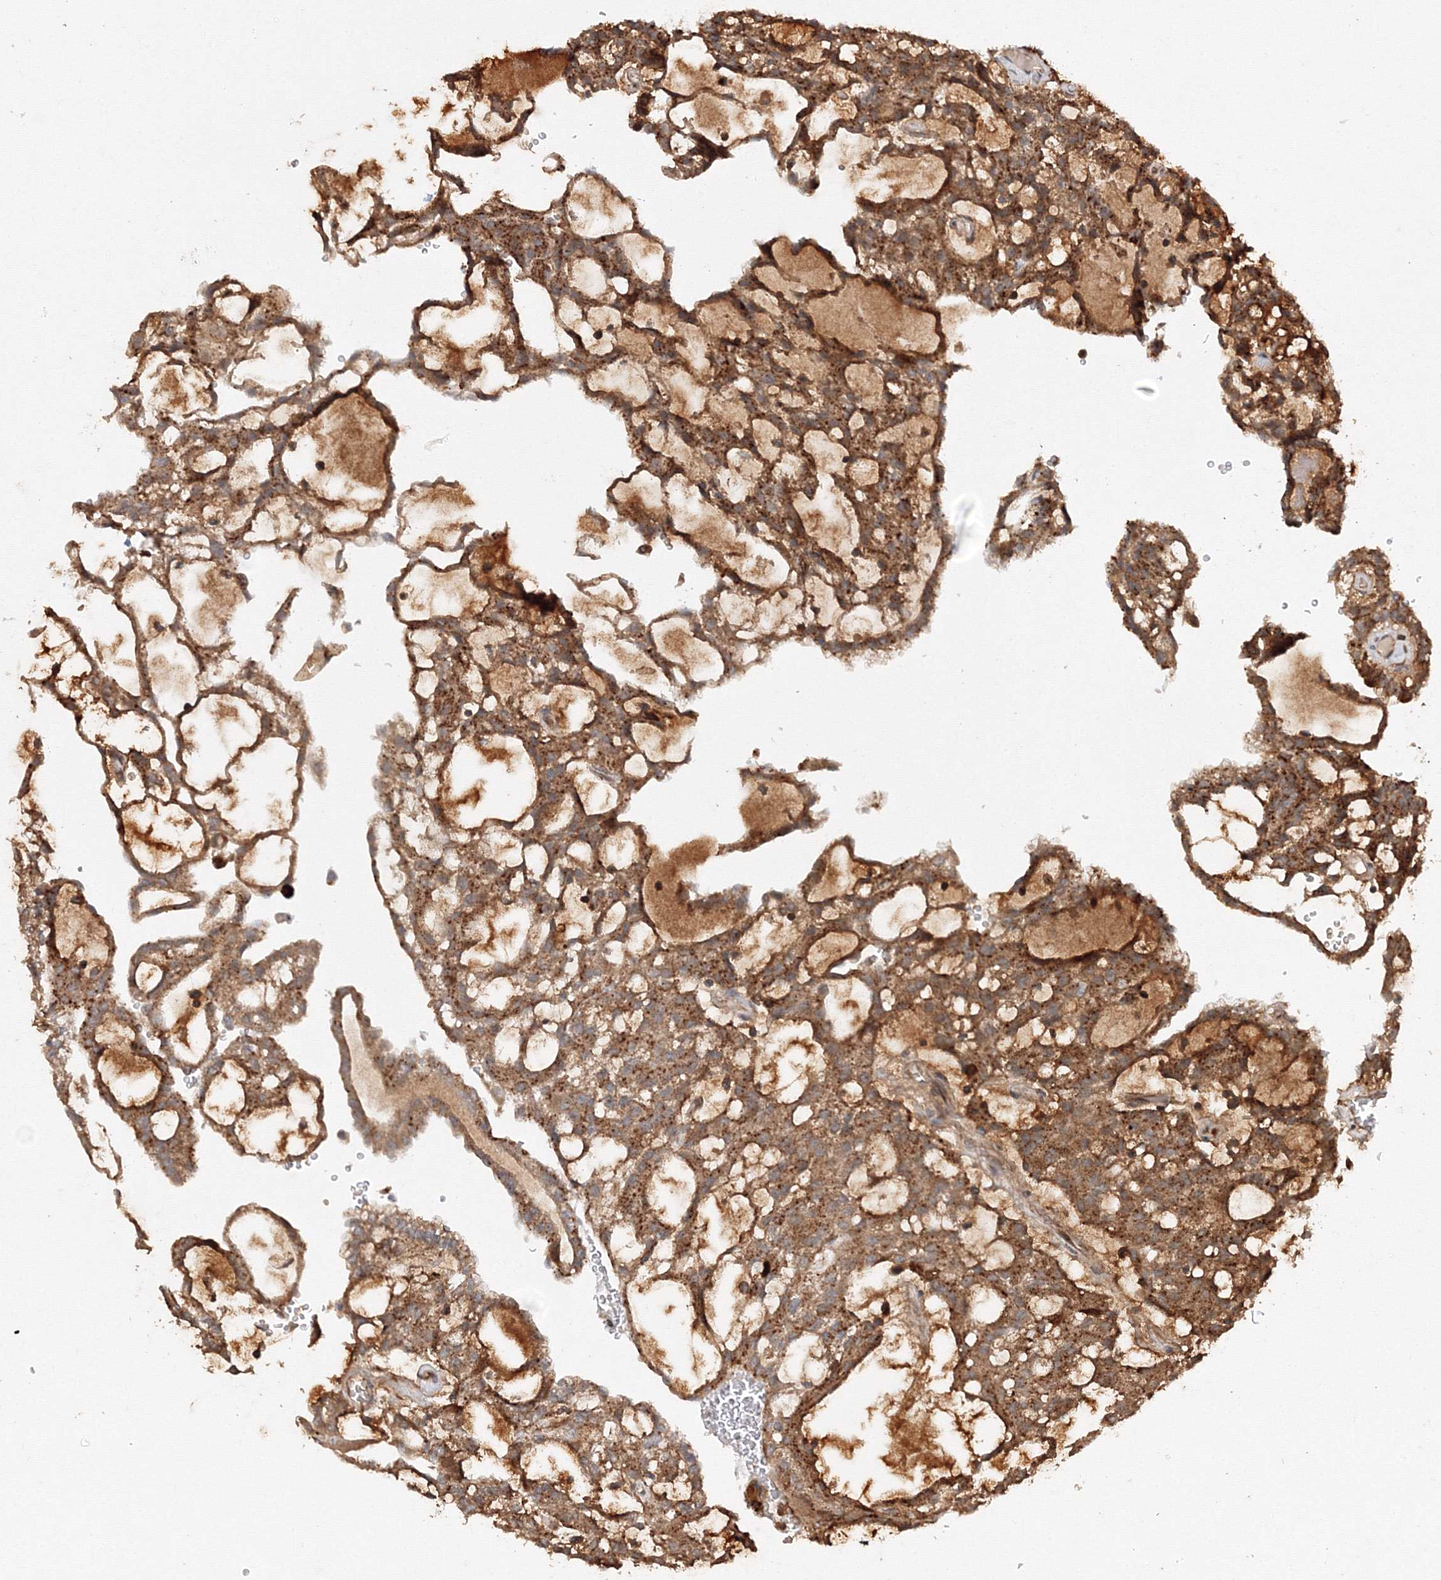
{"staining": {"intensity": "moderate", "quantity": ">75%", "location": "cytoplasmic/membranous"}, "tissue": "renal cancer", "cell_type": "Tumor cells", "image_type": "cancer", "snomed": [{"axis": "morphology", "description": "Adenocarcinoma, NOS"}, {"axis": "topography", "description": "Kidney"}], "caption": "Immunohistochemistry histopathology image of neoplastic tissue: renal adenocarcinoma stained using IHC shows medium levels of moderate protein expression localized specifically in the cytoplasmic/membranous of tumor cells, appearing as a cytoplasmic/membranous brown color.", "gene": "DCTD", "patient": {"sex": "male", "age": 63}}